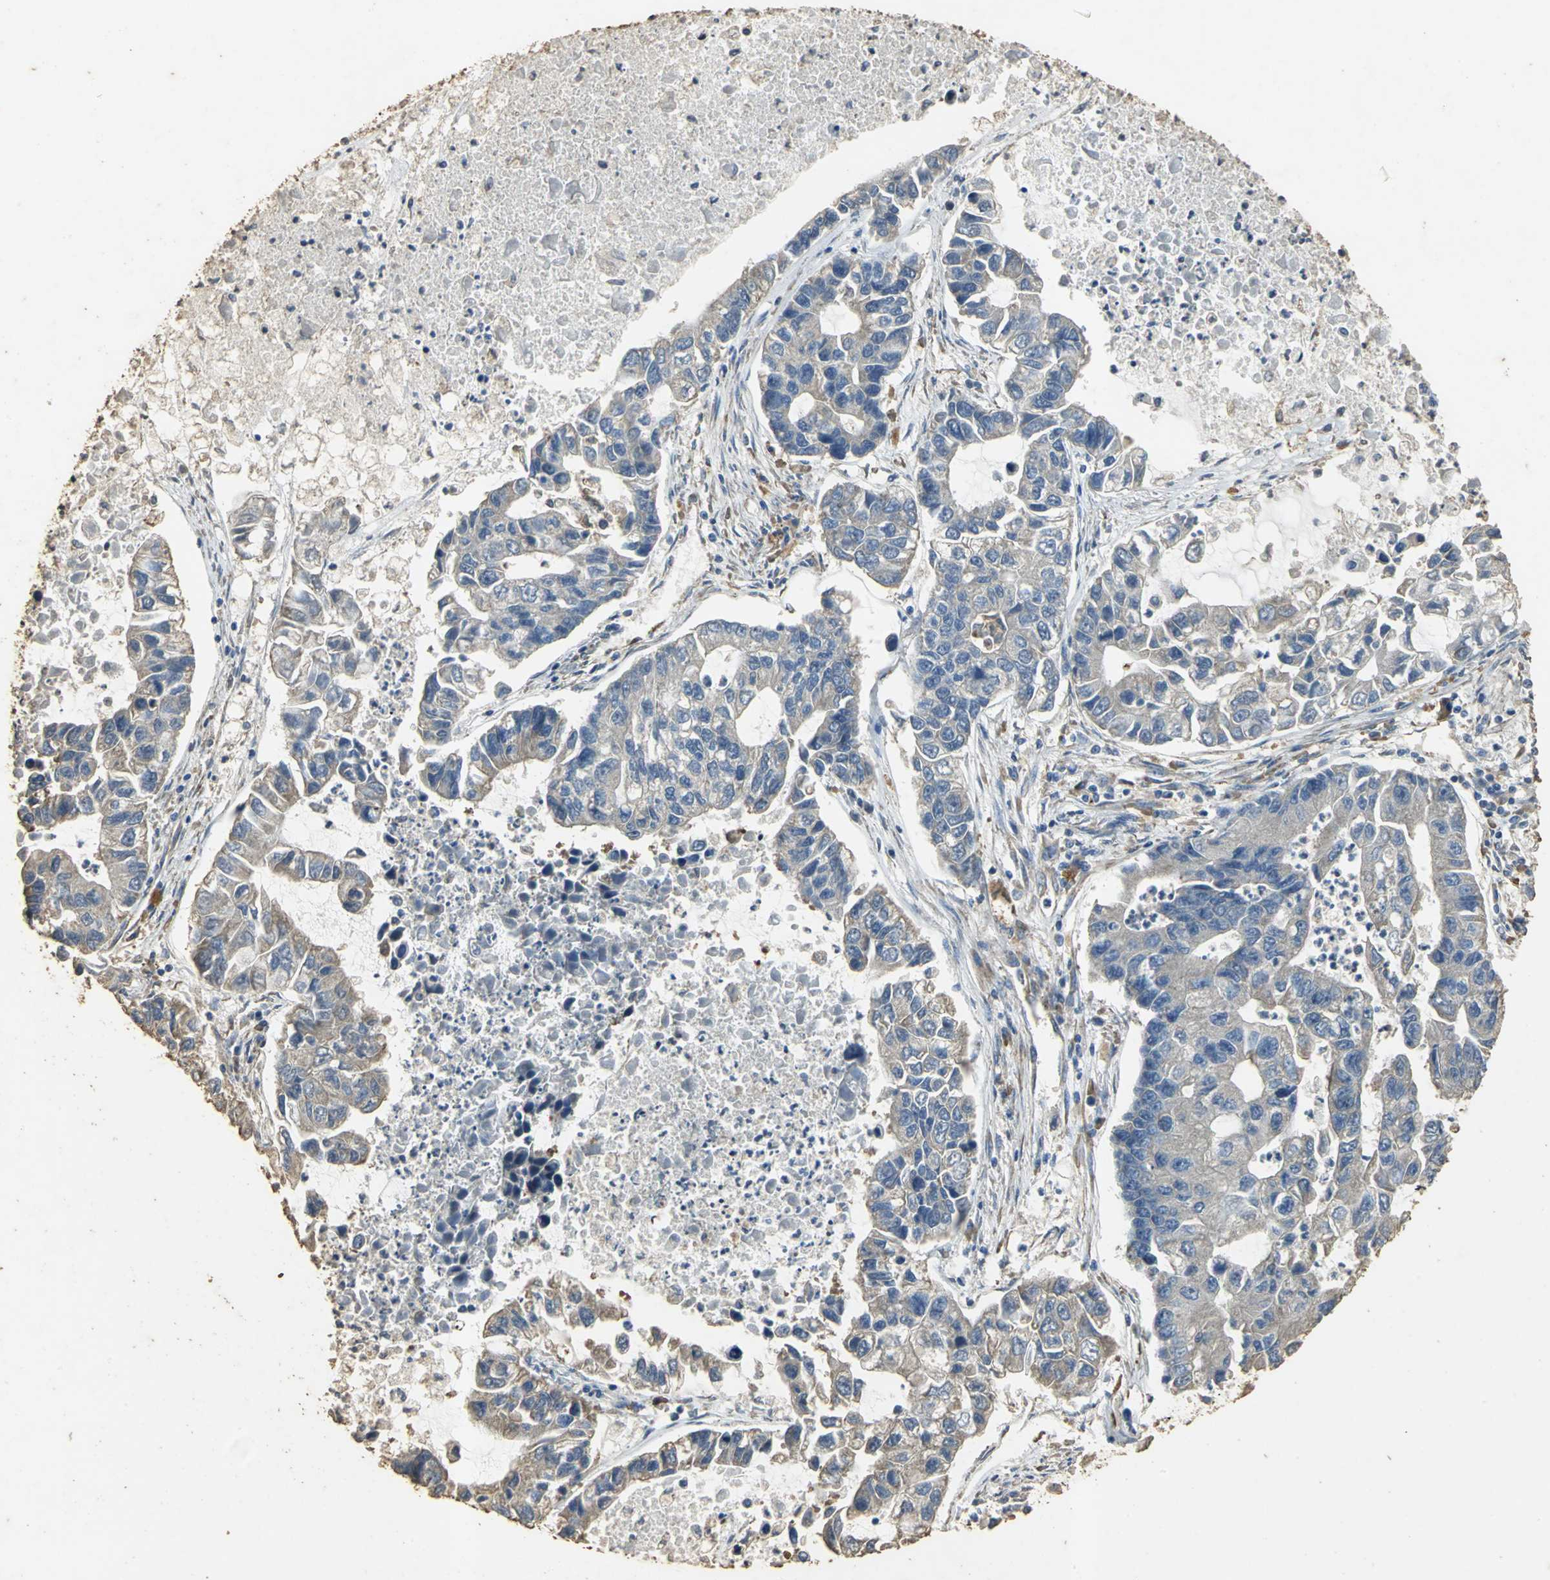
{"staining": {"intensity": "weak", "quantity": "25%-75%", "location": "cytoplasmic/membranous"}, "tissue": "lung cancer", "cell_type": "Tumor cells", "image_type": "cancer", "snomed": [{"axis": "morphology", "description": "Adenocarcinoma, NOS"}, {"axis": "topography", "description": "Lung"}], "caption": "Weak cytoplasmic/membranous protein staining is seen in about 25%-75% of tumor cells in lung cancer (adenocarcinoma).", "gene": "ACSL4", "patient": {"sex": "female", "age": 51}}